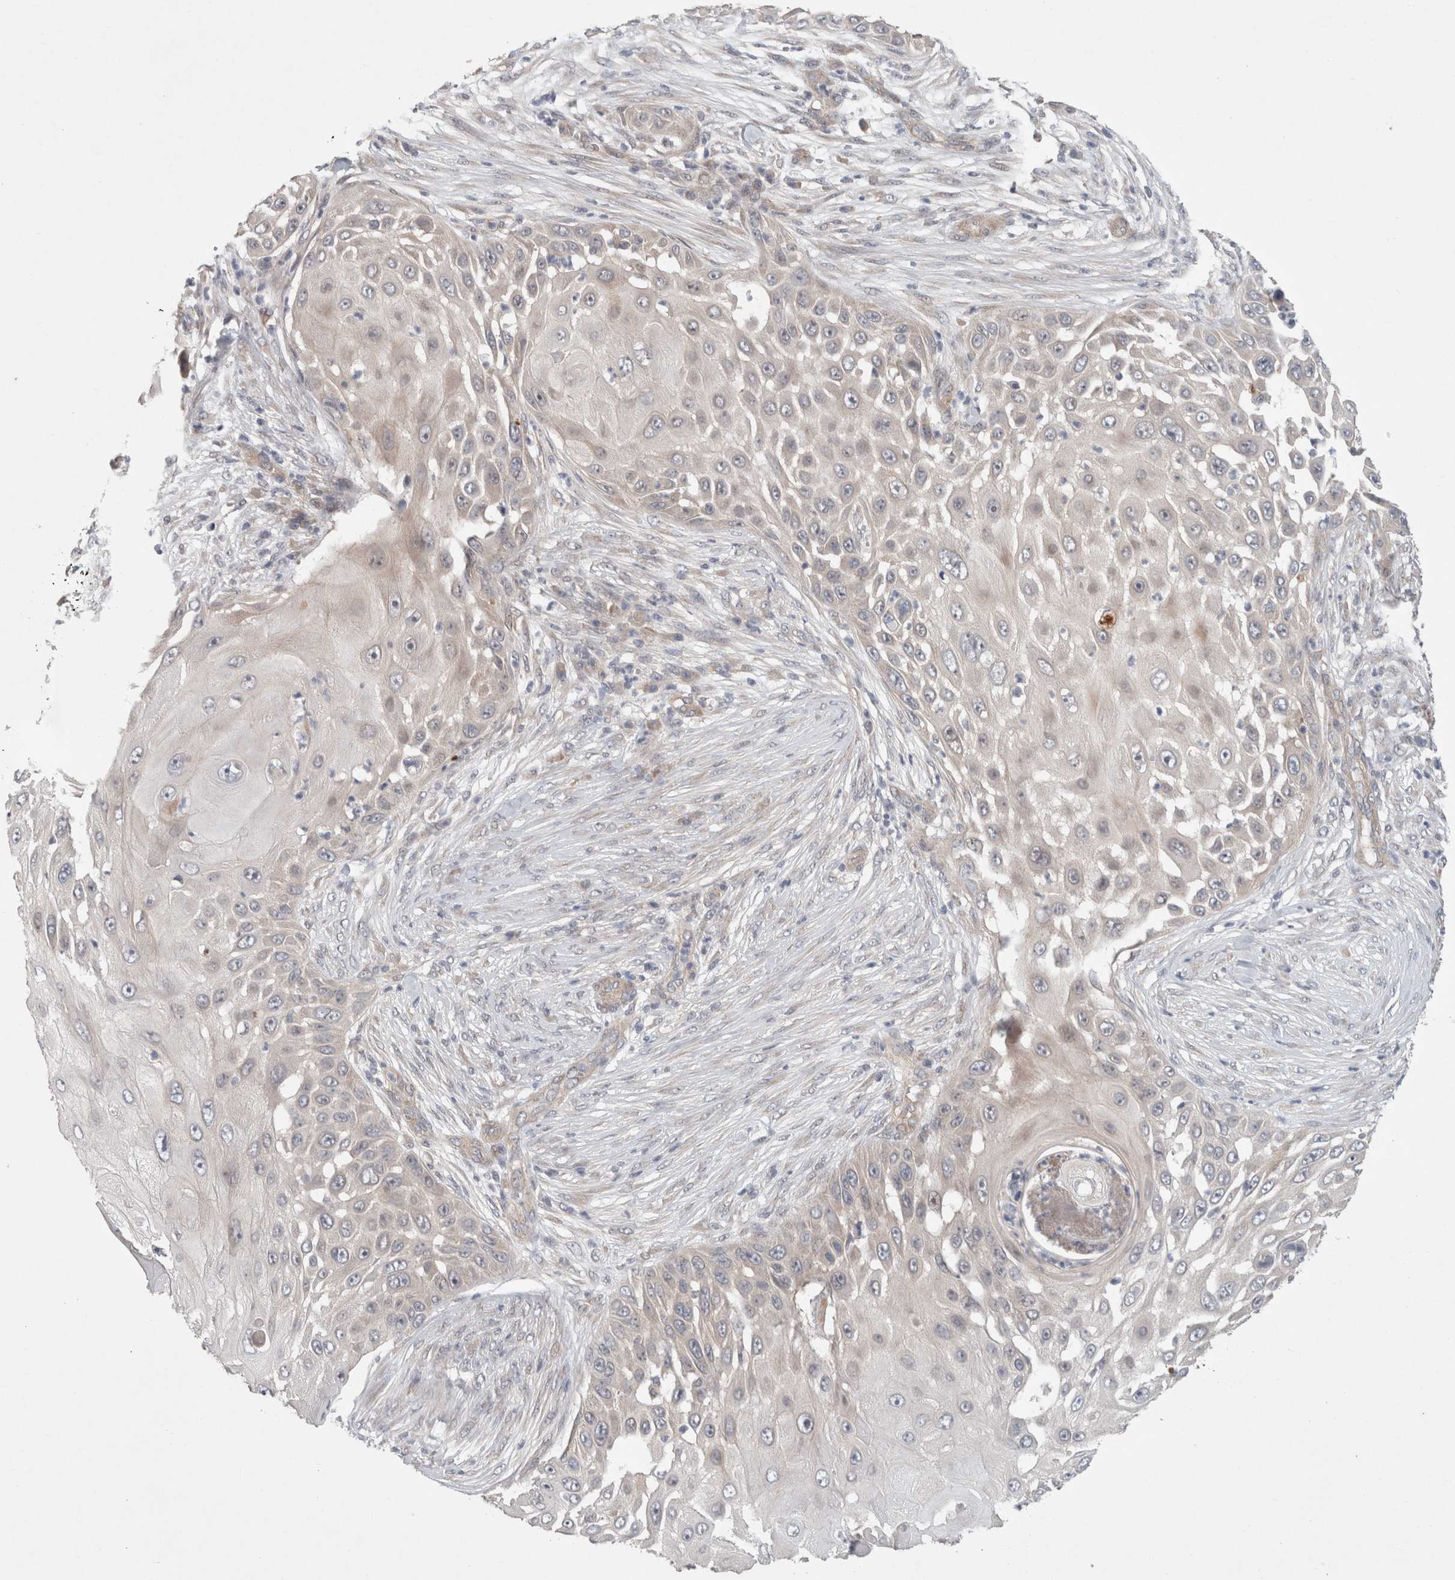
{"staining": {"intensity": "negative", "quantity": "none", "location": "none"}, "tissue": "skin cancer", "cell_type": "Tumor cells", "image_type": "cancer", "snomed": [{"axis": "morphology", "description": "Squamous cell carcinoma, NOS"}, {"axis": "topography", "description": "Skin"}], "caption": "Skin cancer was stained to show a protein in brown. There is no significant expression in tumor cells. The staining is performed using DAB brown chromogen with nuclei counter-stained in using hematoxylin.", "gene": "RASAL2", "patient": {"sex": "female", "age": 44}}